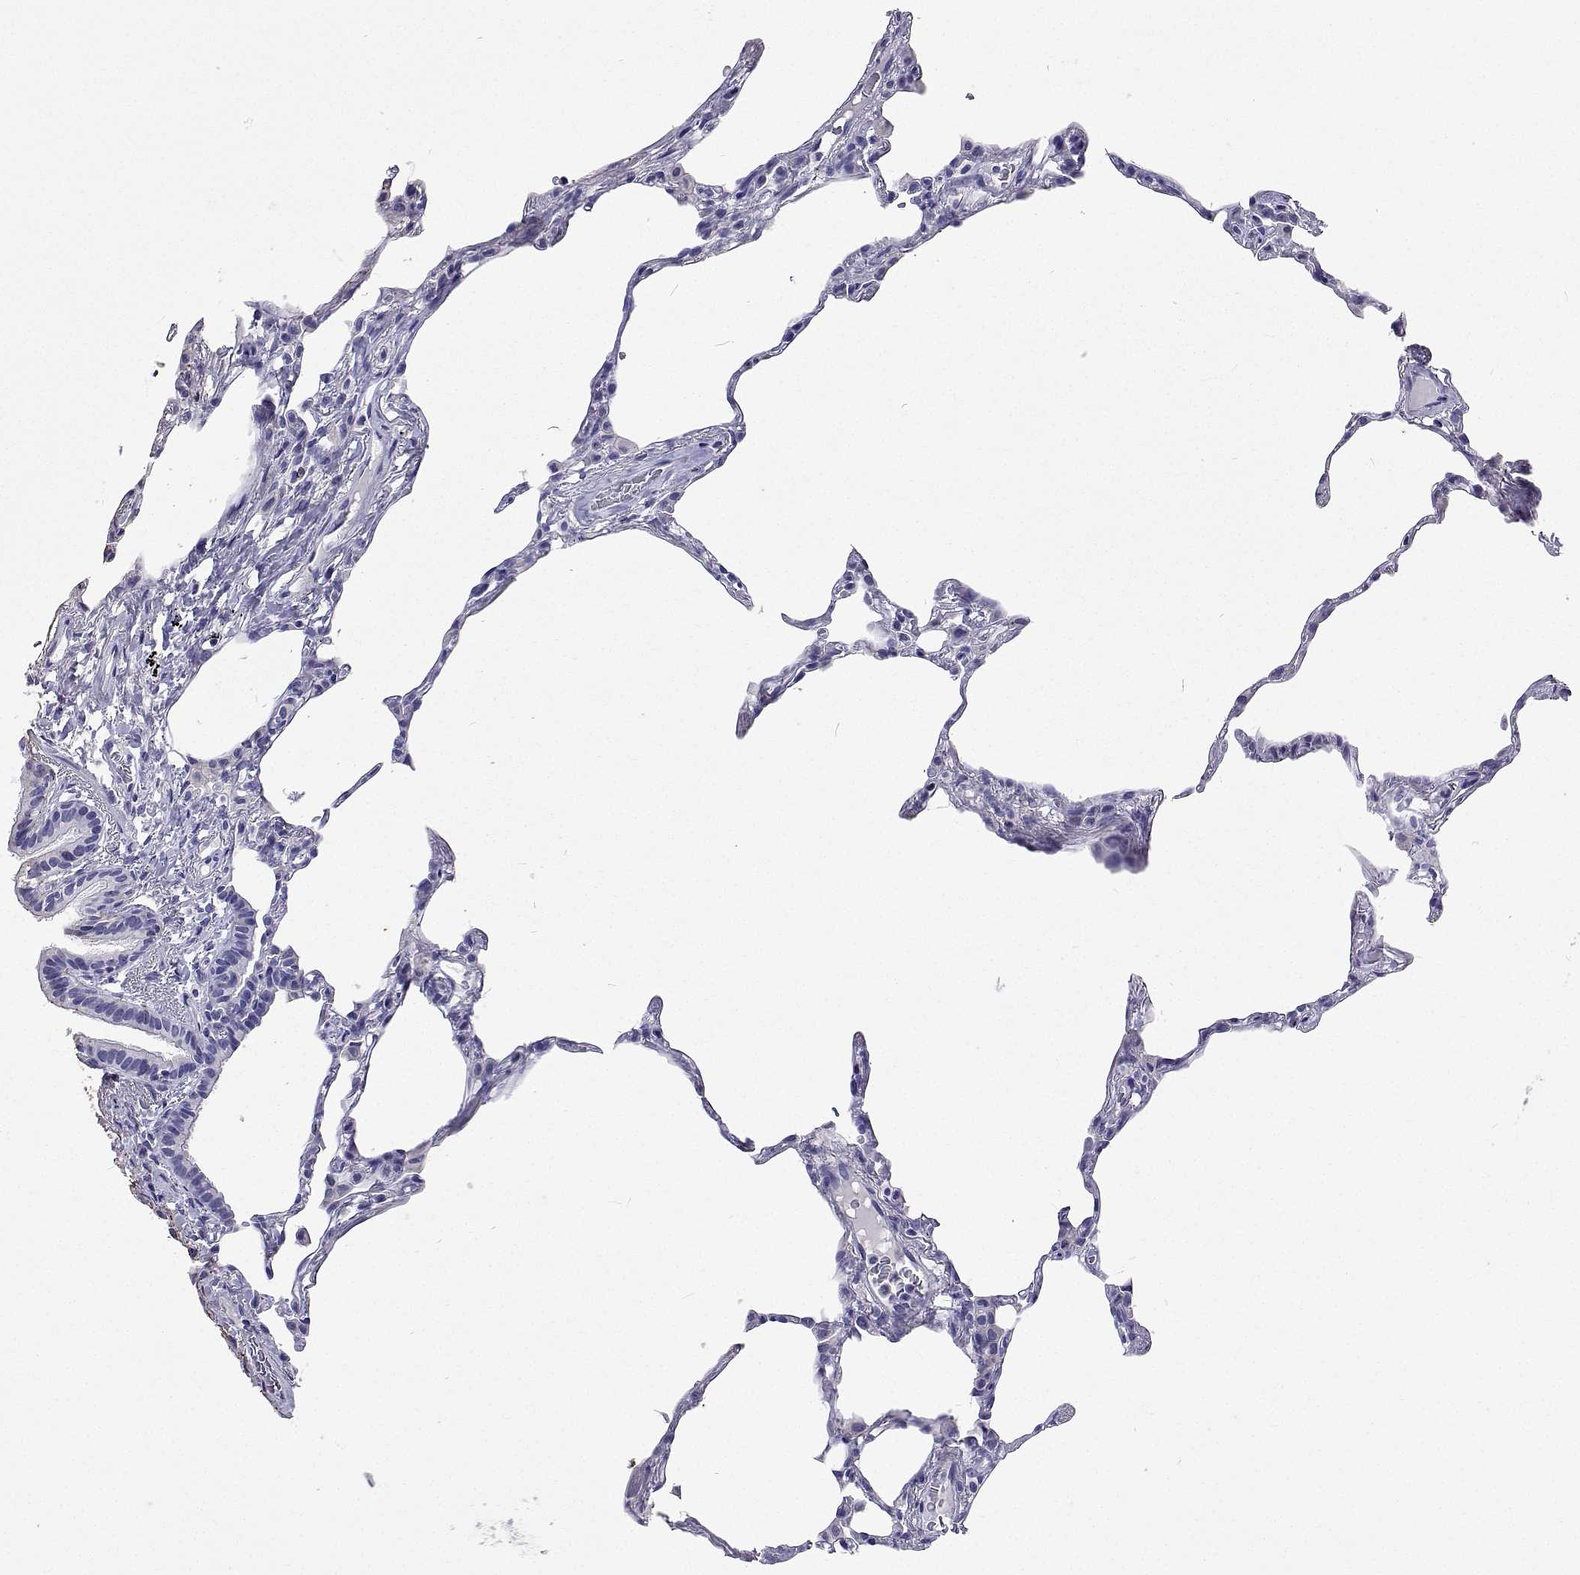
{"staining": {"intensity": "negative", "quantity": "none", "location": "none"}, "tissue": "lung", "cell_type": "Alveolar cells", "image_type": "normal", "snomed": [{"axis": "morphology", "description": "Normal tissue, NOS"}, {"axis": "topography", "description": "Lung"}], "caption": "Image shows no protein staining in alveolar cells of unremarkable lung.", "gene": "UMODL1", "patient": {"sex": "female", "age": 57}}